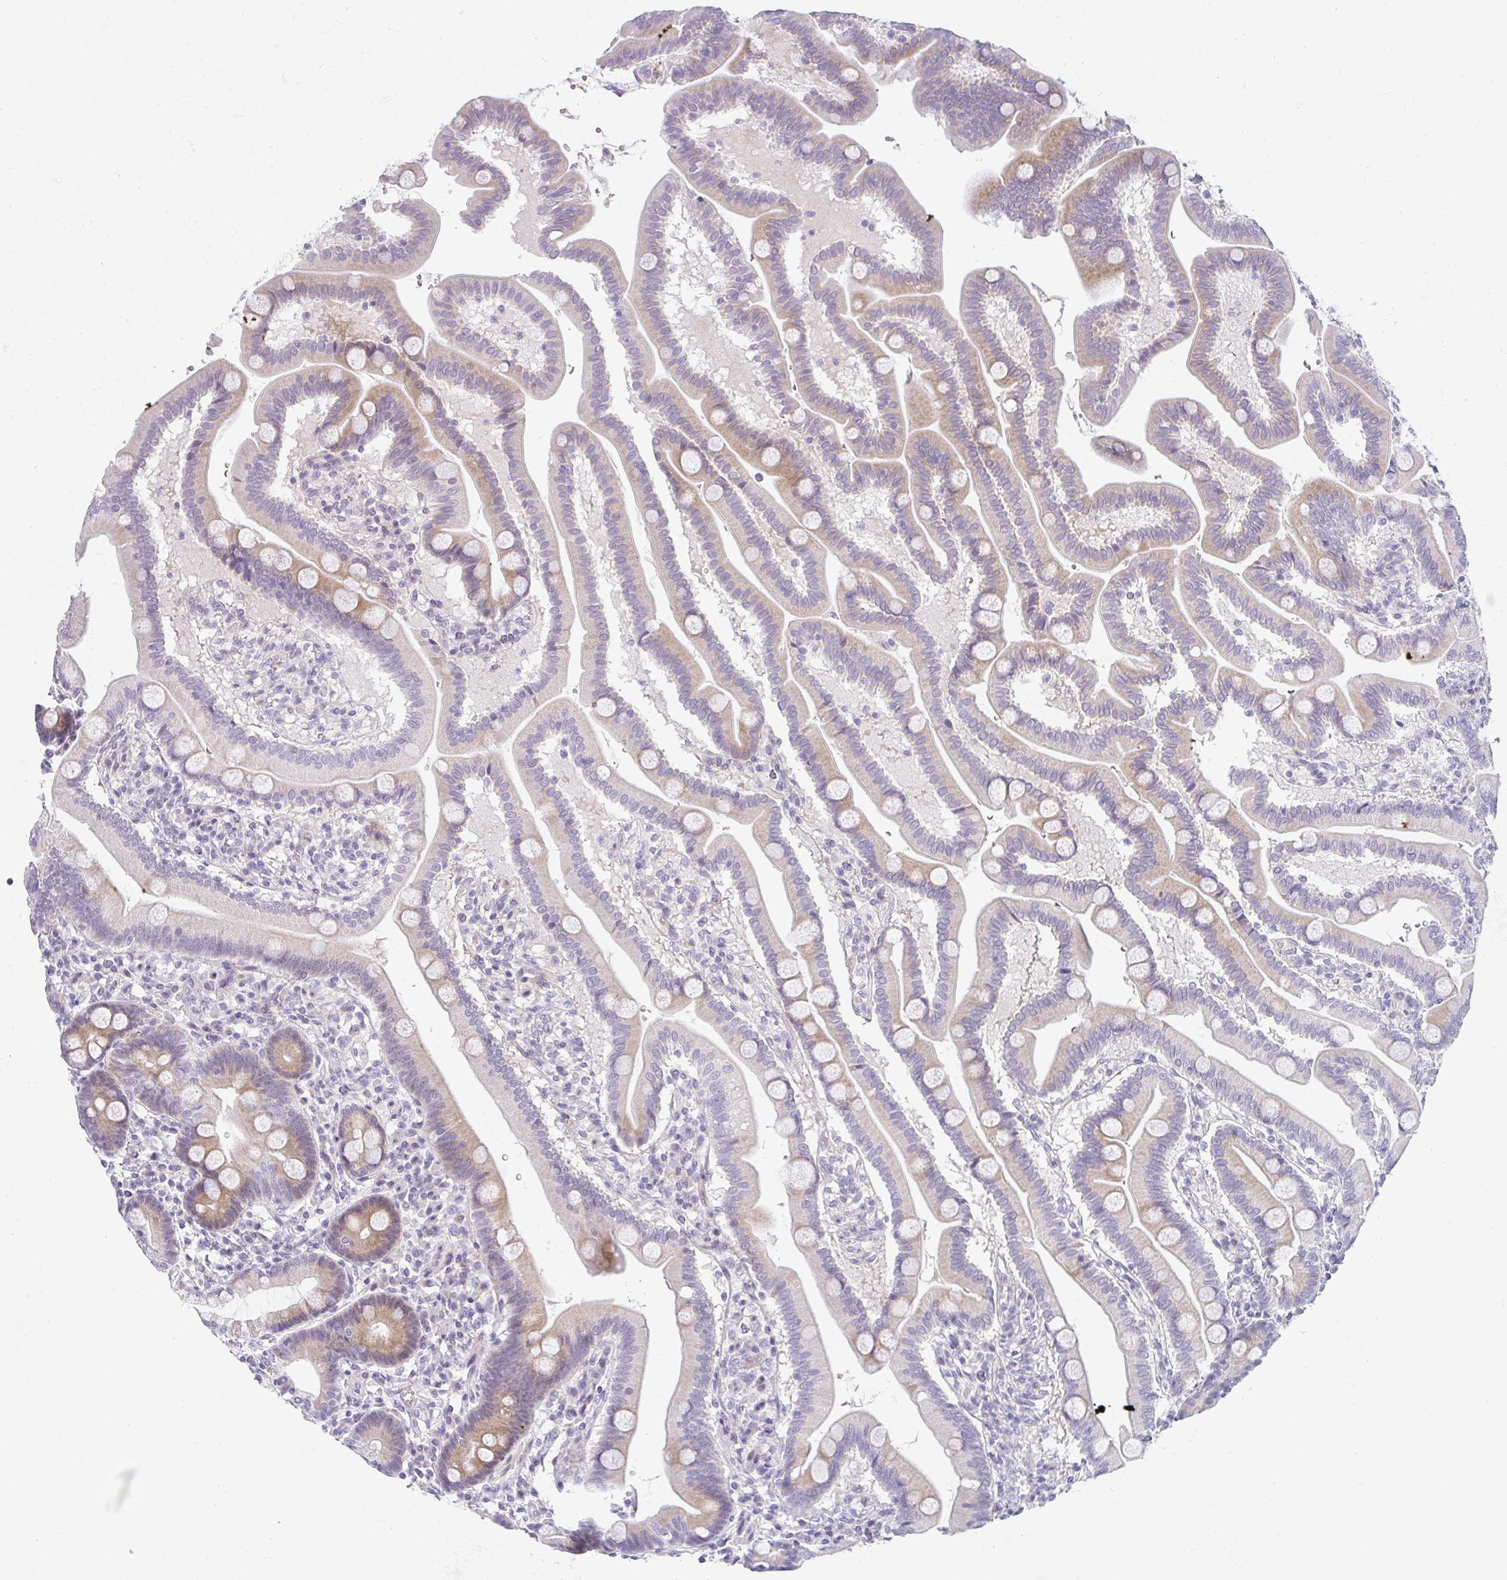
{"staining": {"intensity": "moderate", "quantity": "25%-75%", "location": "cytoplasmic/membranous"}, "tissue": "duodenum", "cell_type": "Glandular cells", "image_type": "normal", "snomed": [{"axis": "morphology", "description": "Normal tissue, NOS"}, {"axis": "topography", "description": "Duodenum"}], "caption": "Unremarkable duodenum exhibits moderate cytoplasmic/membranous positivity in about 25%-75% of glandular cells, visualized by immunohistochemistry. Nuclei are stained in blue.", "gene": "NEU2", "patient": {"sex": "male", "age": 59}}